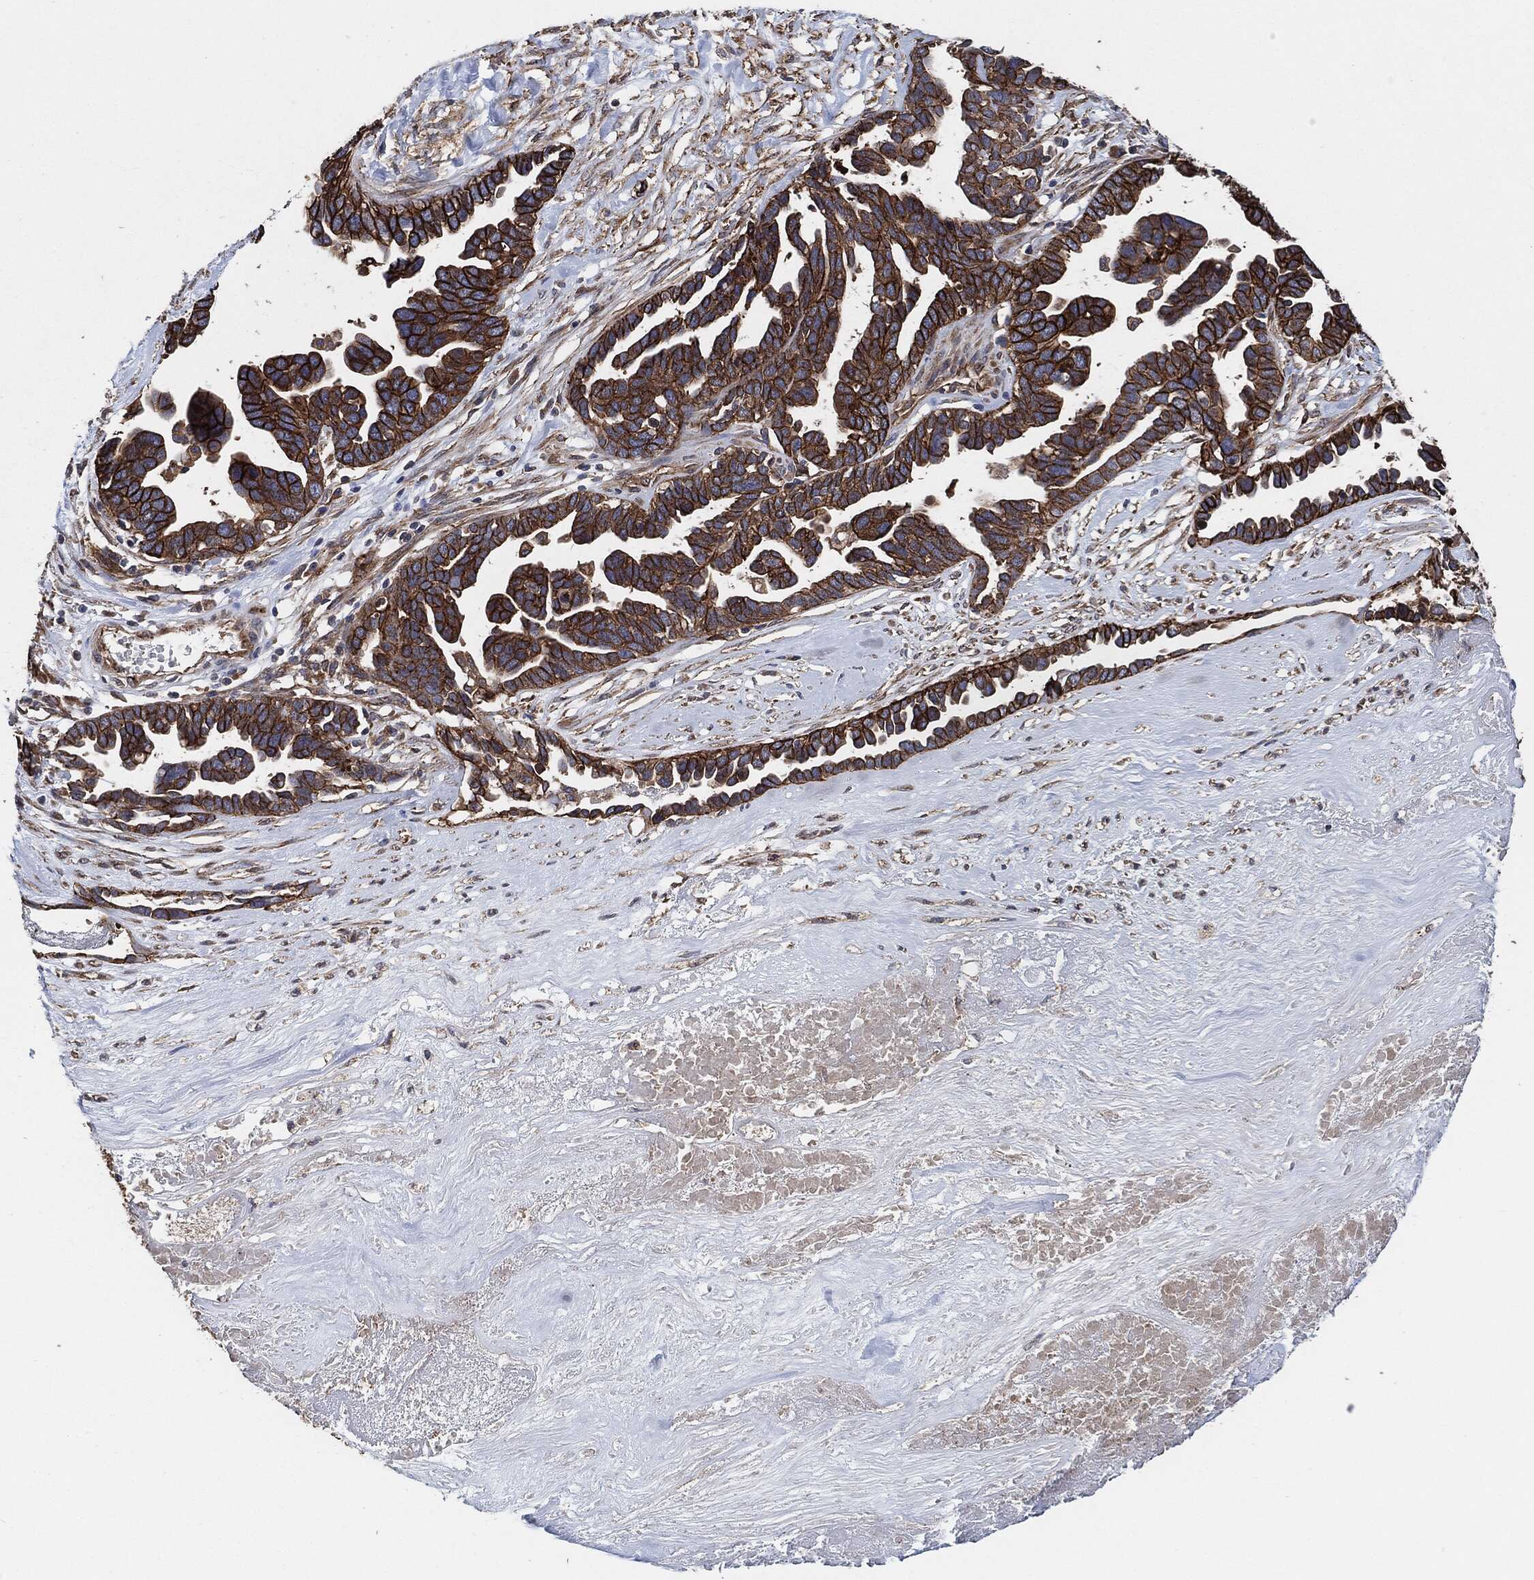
{"staining": {"intensity": "strong", "quantity": ">75%", "location": "cytoplasmic/membranous"}, "tissue": "ovarian cancer", "cell_type": "Tumor cells", "image_type": "cancer", "snomed": [{"axis": "morphology", "description": "Cystadenocarcinoma, serous, NOS"}, {"axis": "topography", "description": "Ovary"}], "caption": "Immunohistochemistry (IHC) of ovarian cancer reveals high levels of strong cytoplasmic/membranous positivity in about >75% of tumor cells.", "gene": "CTNNA1", "patient": {"sex": "female", "age": 54}}